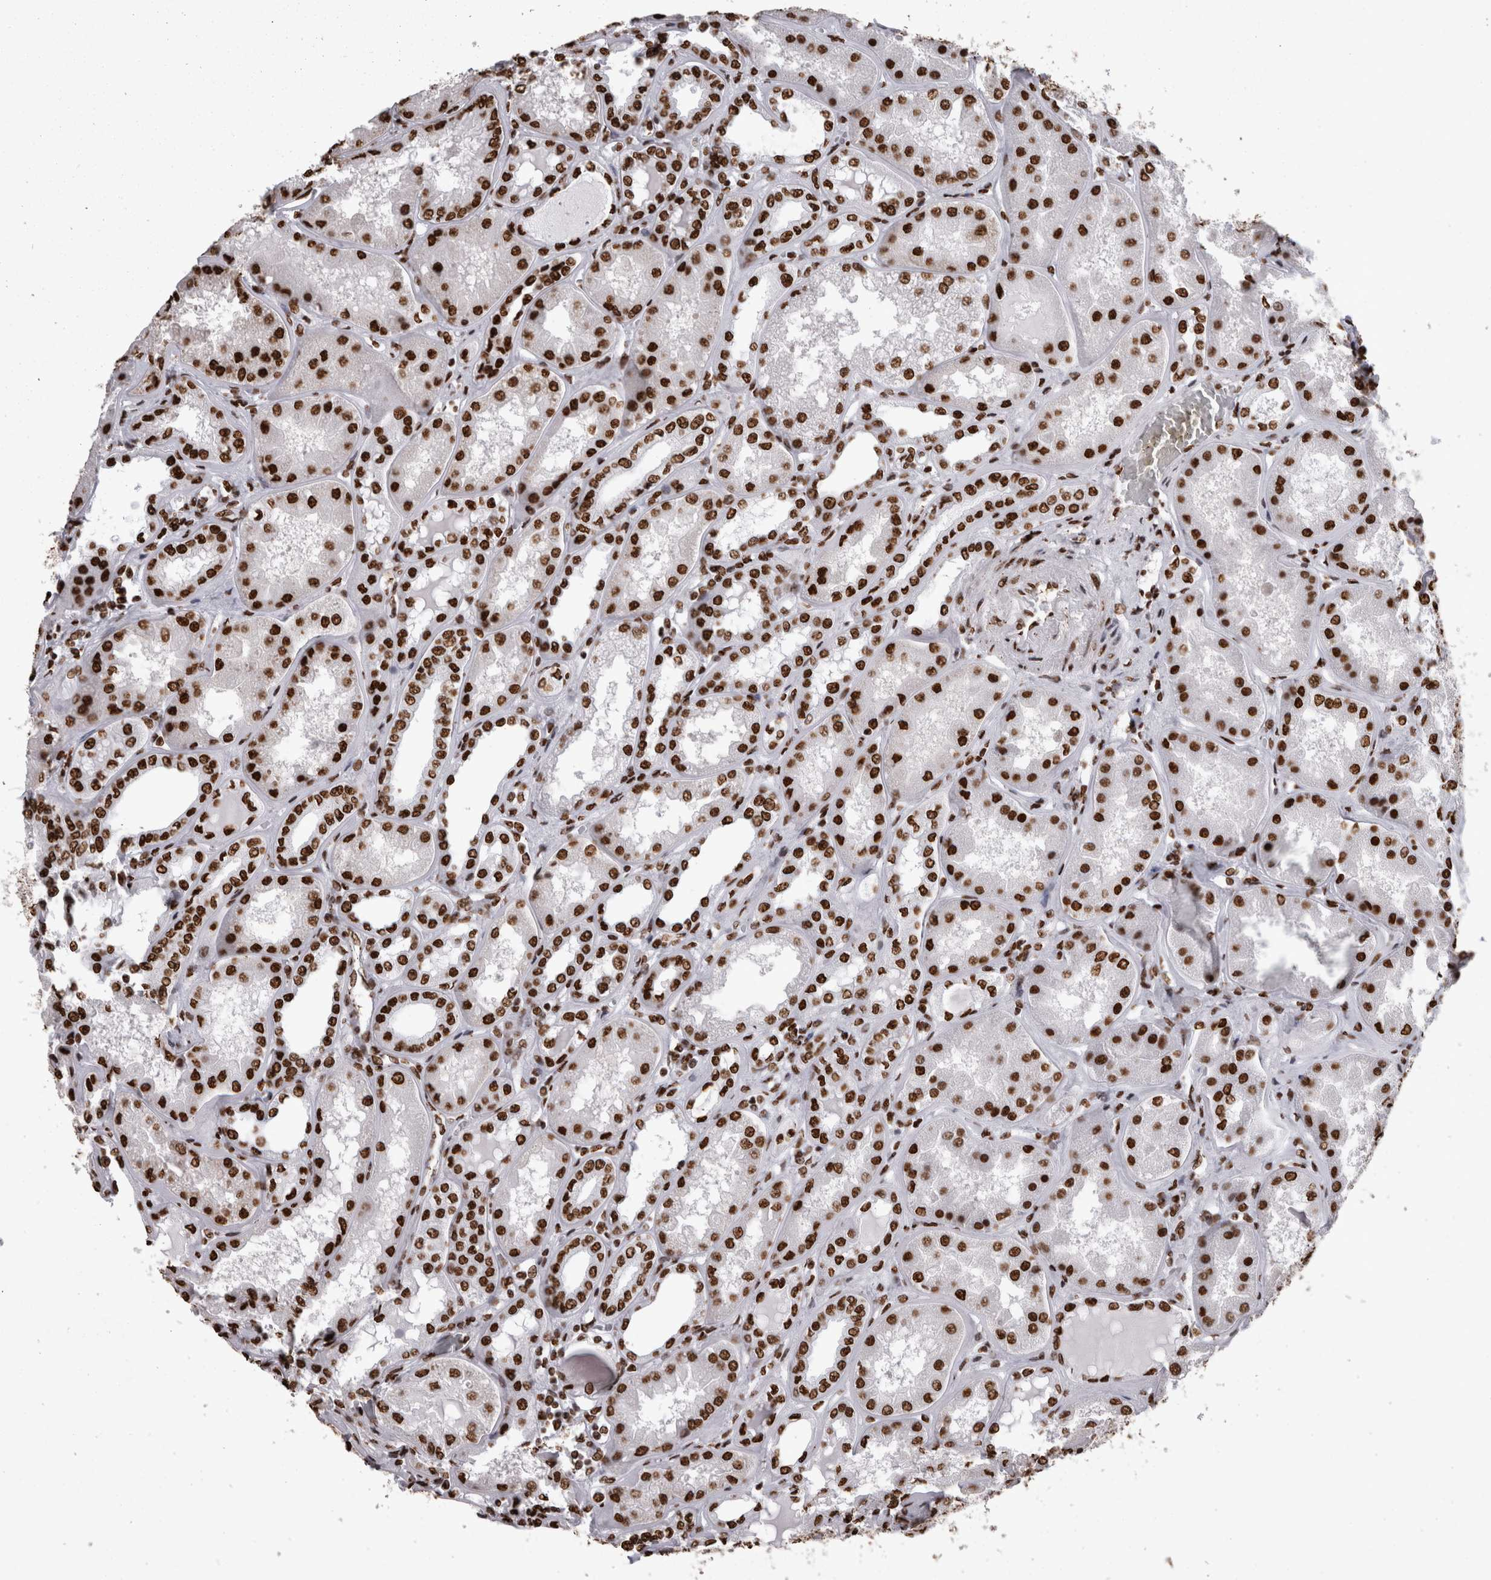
{"staining": {"intensity": "strong", "quantity": ">75%", "location": "nuclear"}, "tissue": "kidney", "cell_type": "Cells in glomeruli", "image_type": "normal", "snomed": [{"axis": "morphology", "description": "Normal tissue, NOS"}, {"axis": "topography", "description": "Kidney"}], "caption": "Immunohistochemical staining of unremarkable kidney shows strong nuclear protein expression in about >75% of cells in glomeruli. The protein is shown in brown color, while the nuclei are stained blue.", "gene": "HNRNPM", "patient": {"sex": "female", "age": 56}}